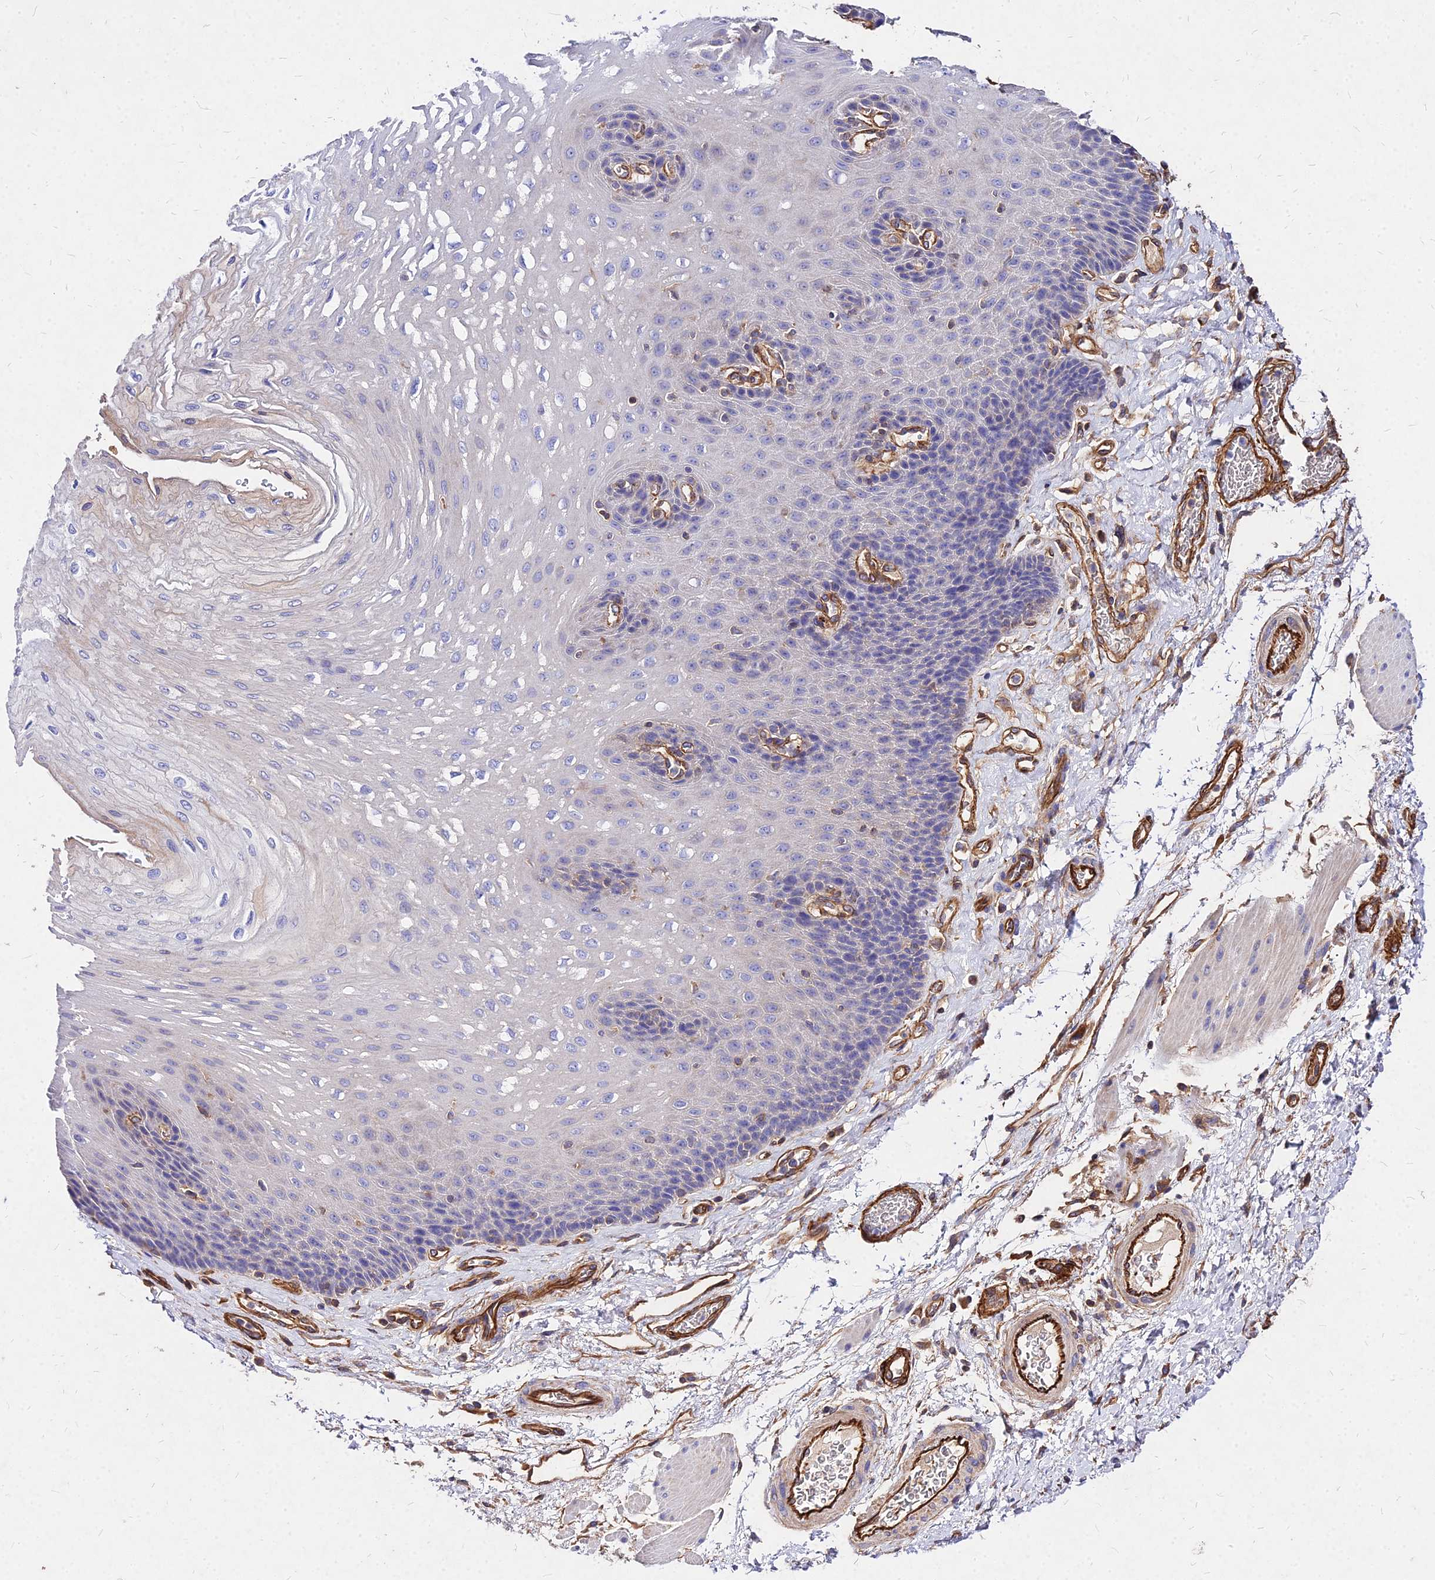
{"staining": {"intensity": "negative", "quantity": "none", "location": "none"}, "tissue": "esophagus", "cell_type": "Squamous epithelial cells", "image_type": "normal", "snomed": [{"axis": "morphology", "description": "Normal tissue, NOS"}, {"axis": "topography", "description": "Esophagus"}], "caption": "DAB immunohistochemical staining of unremarkable esophagus exhibits no significant staining in squamous epithelial cells.", "gene": "EFCC1", "patient": {"sex": "female", "age": 72}}